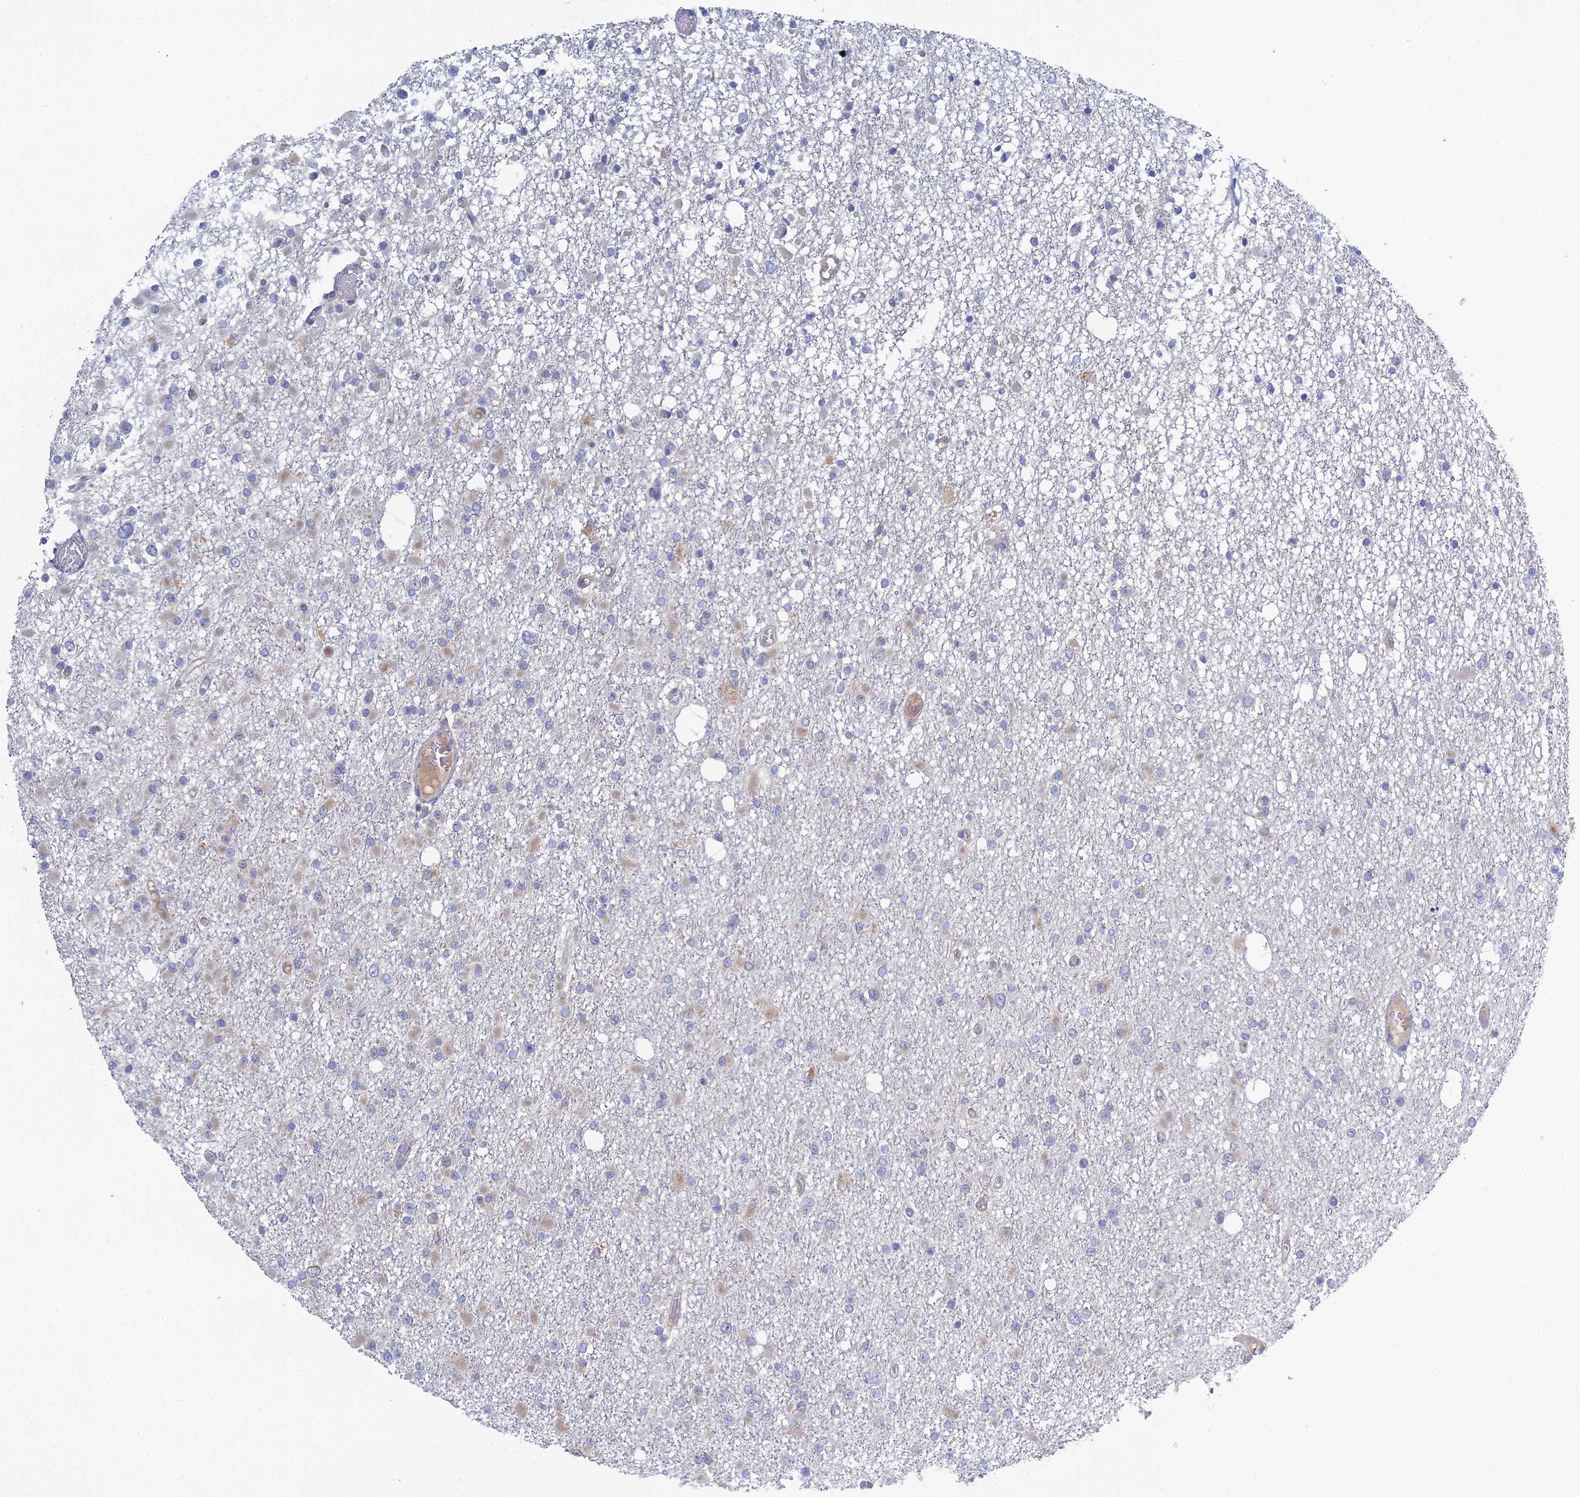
{"staining": {"intensity": "moderate", "quantity": "<25%", "location": "cytoplasmic/membranous"}, "tissue": "glioma", "cell_type": "Tumor cells", "image_type": "cancer", "snomed": [{"axis": "morphology", "description": "Glioma, malignant, Low grade"}, {"axis": "topography", "description": "Brain"}], "caption": "High-power microscopy captured an IHC photomicrograph of malignant glioma (low-grade), revealing moderate cytoplasmic/membranous expression in about <25% of tumor cells.", "gene": "TRAPPC6A", "patient": {"sex": "female", "age": 22}}